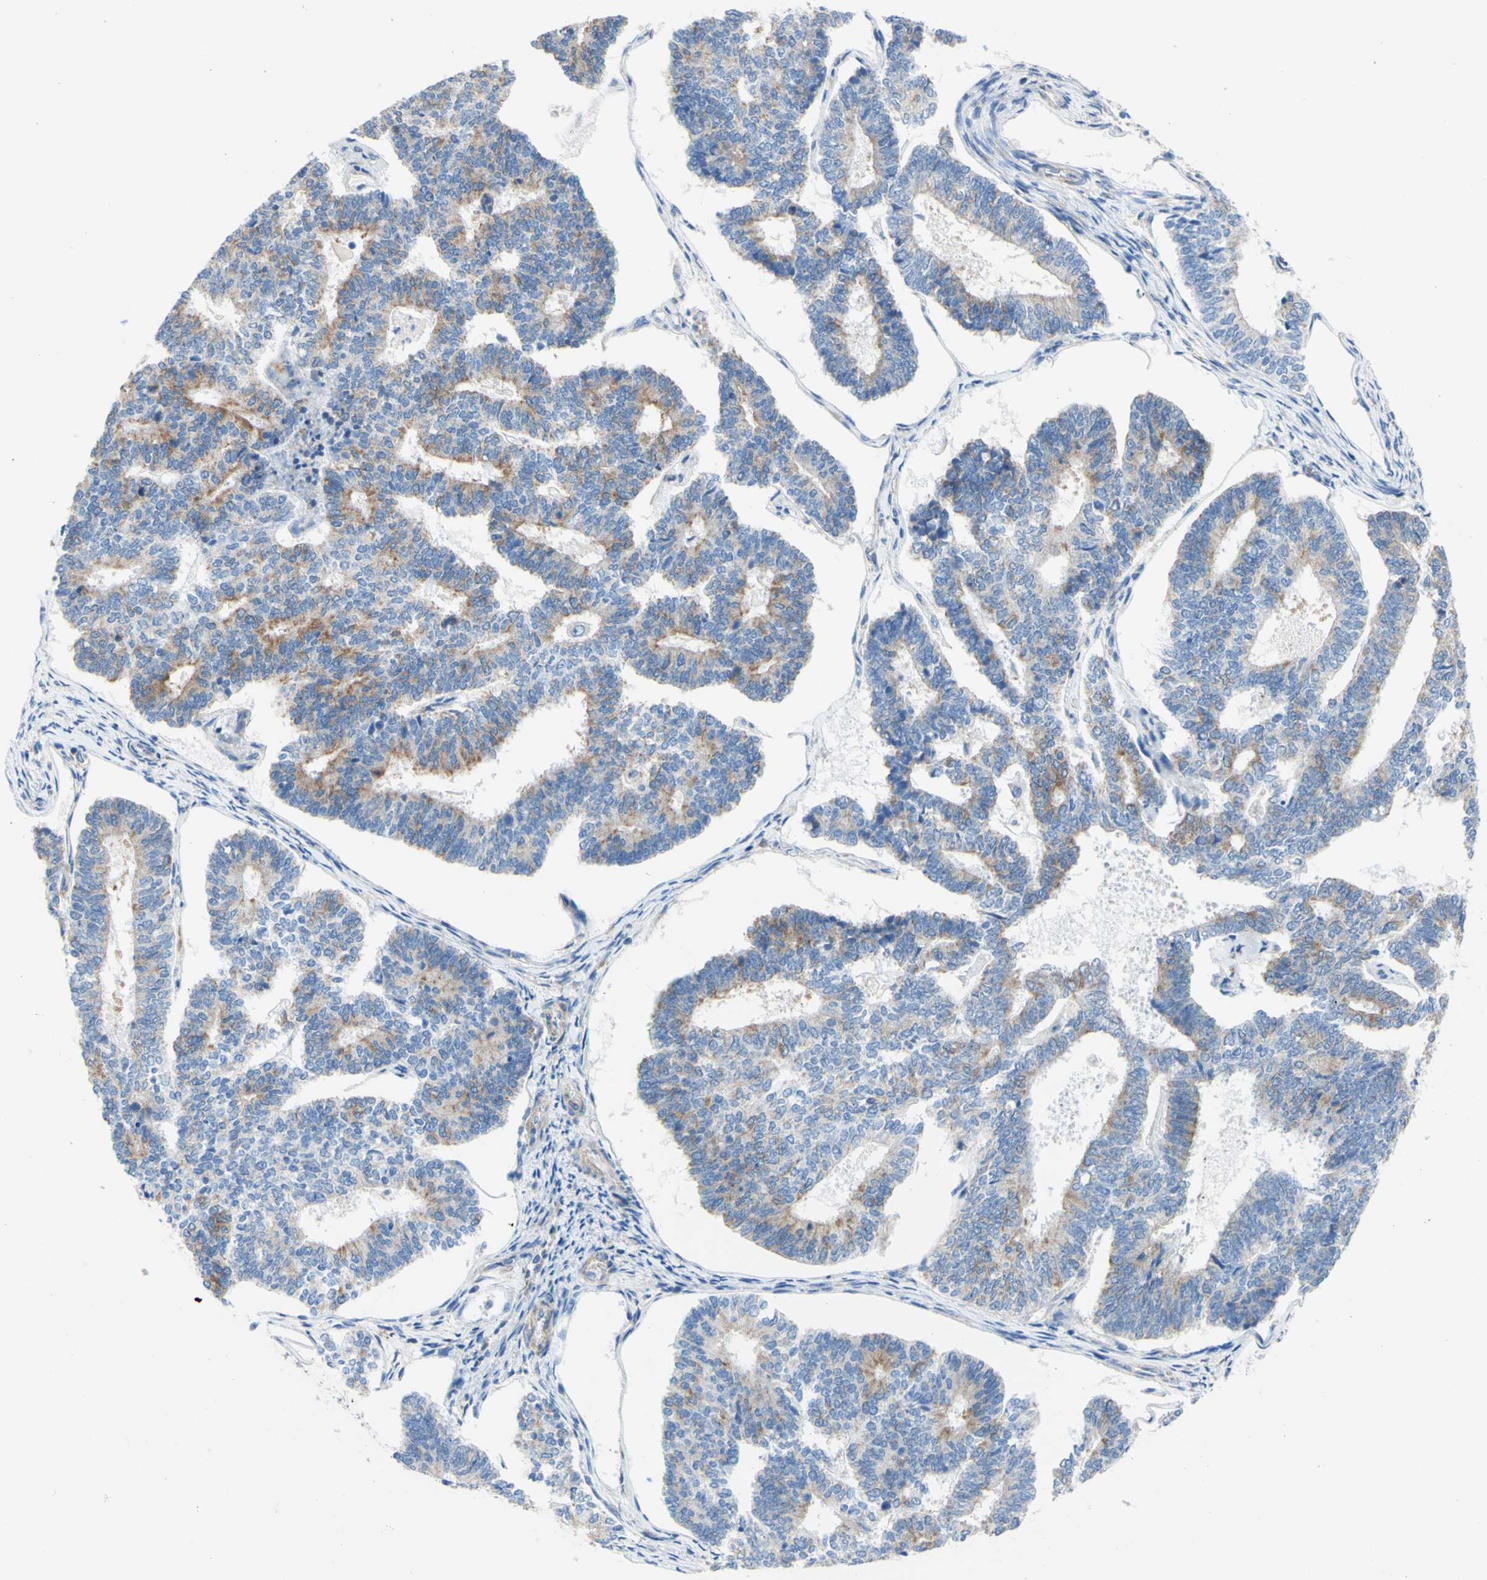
{"staining": {"intensity": "moderate", "quantity": "<25%", "location": "cytoplasmic/membranous"}, "tissue": "endometrial cancer", "cell_type": "Tumor cells", "image_type": "cancer", "snomed": [{"axis": "morphology", "description": "Adenocarcinoma, NOS"}, {"axis": "topography", "description": "Endometrium"}], "caption": "Protein staining reveals moderate cytoplasmic/membranous expression in approximately <25% of tumor cells in endometrial cancer.", "gene": "RETREG2", "patient": {"sex": "female", "age": 70}}